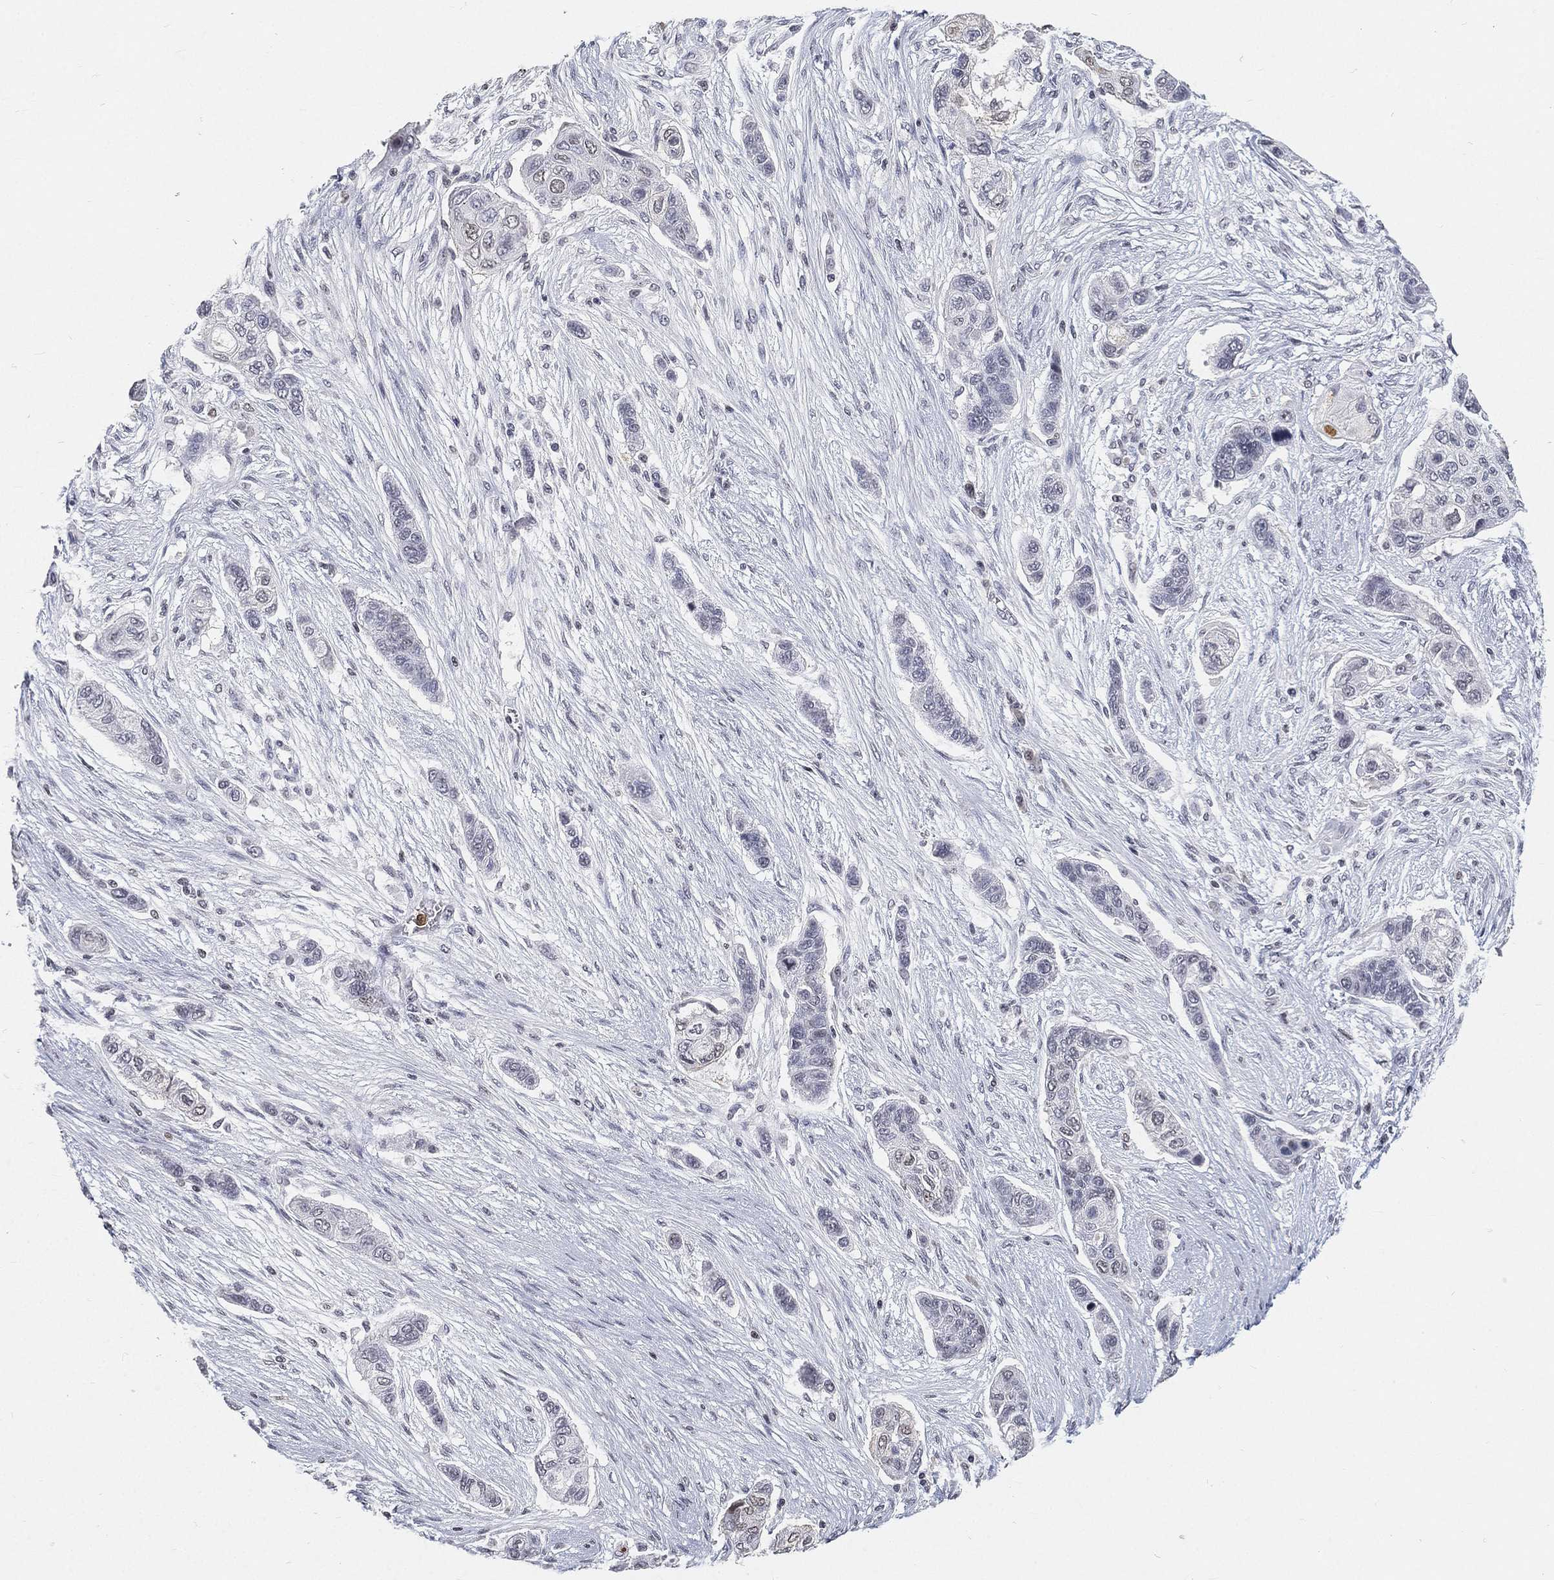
{"staining": {"intensity": "negative", "quantity": "none", "location": "none"}, "tissue": "lung cancer", "cell_type": "Tumor cells", "image_type": "cancer", "snomed": [{"axis": "morphology", "description": "Squamous cell carcinoma, NOS"}, {"axis": "topography", "description": "Lung"}], "caption": "An image of squamous cell carcinoma (lung) stained for a protein shows no brown staining in tumor cells. Brightfield microscopy of immunohistochemistry stained with DAB (3,3'-diaminobenzidine) (brown) and hematoxylin (blue), captured at high magnification.", "gene": "ARG1", "patient": {"sex": "male", "age": 69}}